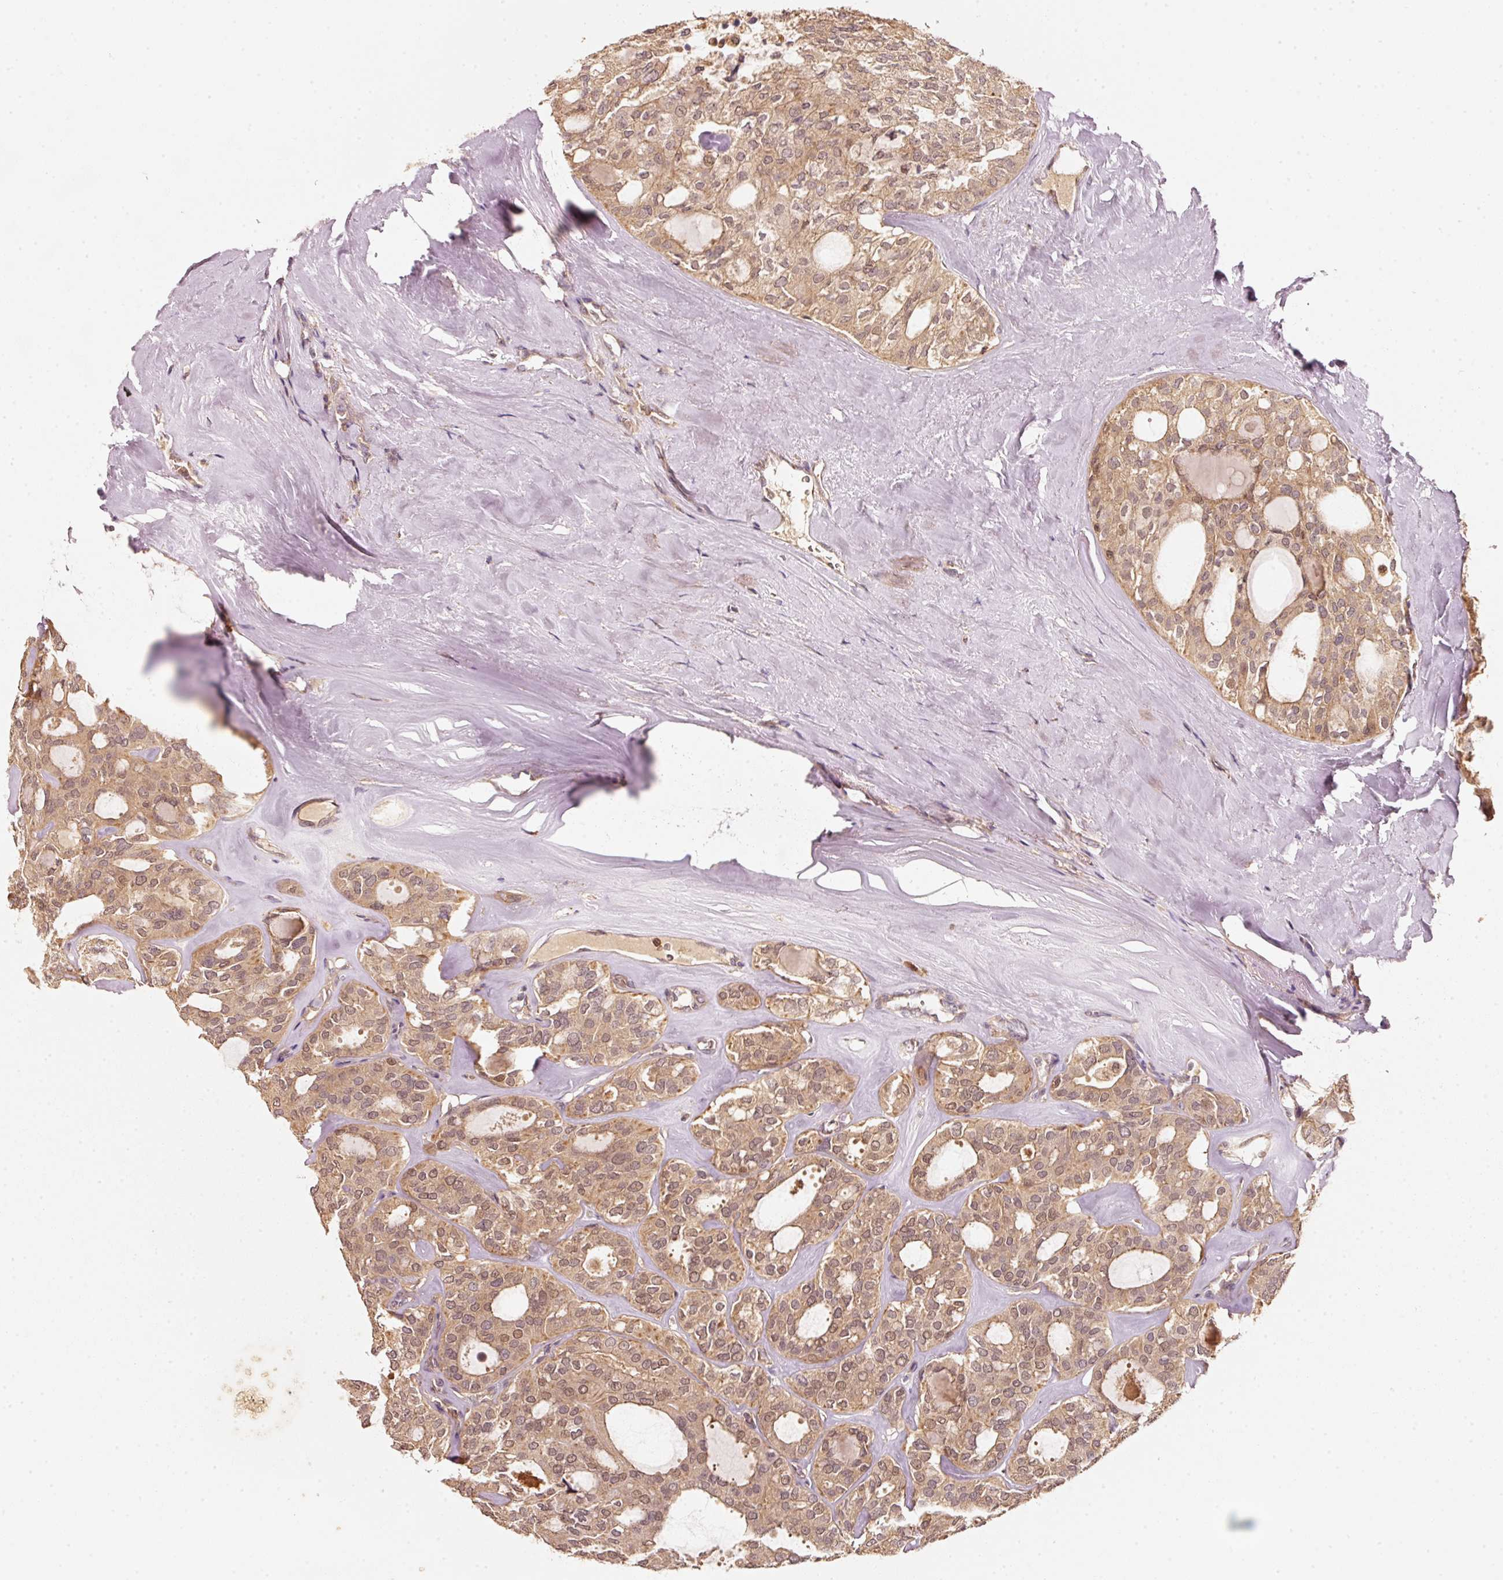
{"staining": {"intensity": "moderate", "quantity": ">75%", "location": "cytoplasmic/membranous,nuclear"}, "tissue": "thyroid cancer", "cell_type": "Tumor cells", "image_type": "cancer", "snomed": [{"axis": "morphology", "description": "Follicular adenoma carcinoma, NOS"}, {"axis": "topography", "description": "Thyroid gland"}], "caption": "Brown immunohistochemical staining in human follicular adenoma carcinoma (thyroid) displays moderate cytoplasmic/membranous and nuclear staining in approximately >75% of tumor cells.", "gene": "RRAS2", "patient": {"sex": "male", "age": 75}}